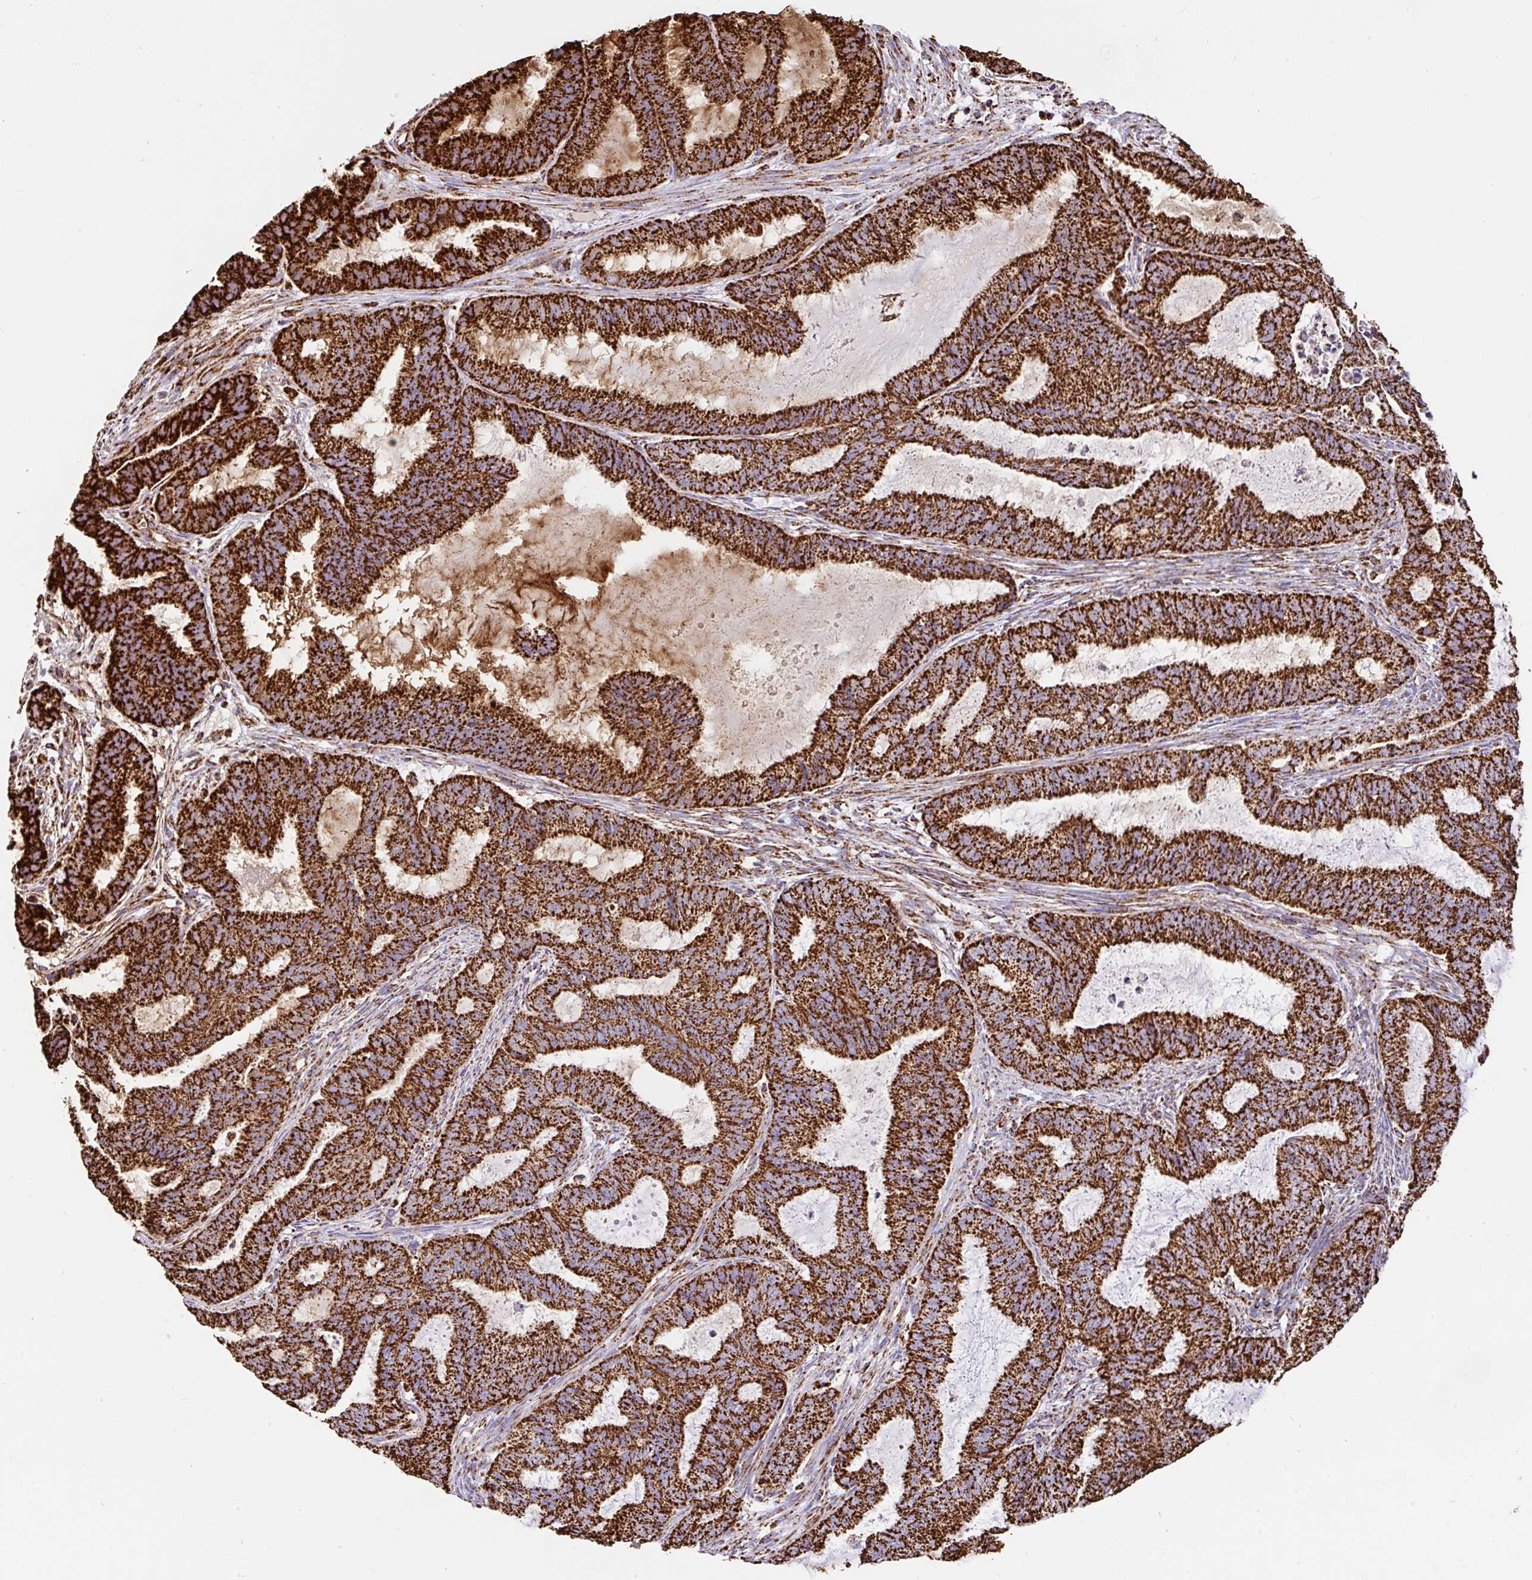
{"staining": {"intensity": "strong", "quantity": ">75%", "location": "cytoplasmic/membranous"}, "tissue": "endometrial cancer", "cell_type": "Tumor cells", "image_type": "cancer", "snomed": [{"axis": "morphology", "description": "Adenocarcinoma, NOS"}, {"axis": "topography", "description": "Endometrium"}], "caption": "Immunohistochemistry (IHC) histopathology image of endometrial cancer (adenocarcinoma) stained for a protein (brown), which exhibits high levels of strong cytoplasmic/membranous expression in approximately >75% of tumor cells.", "gene": "ANKRD33B", "patient": {"sex": "female", "age": 51}}